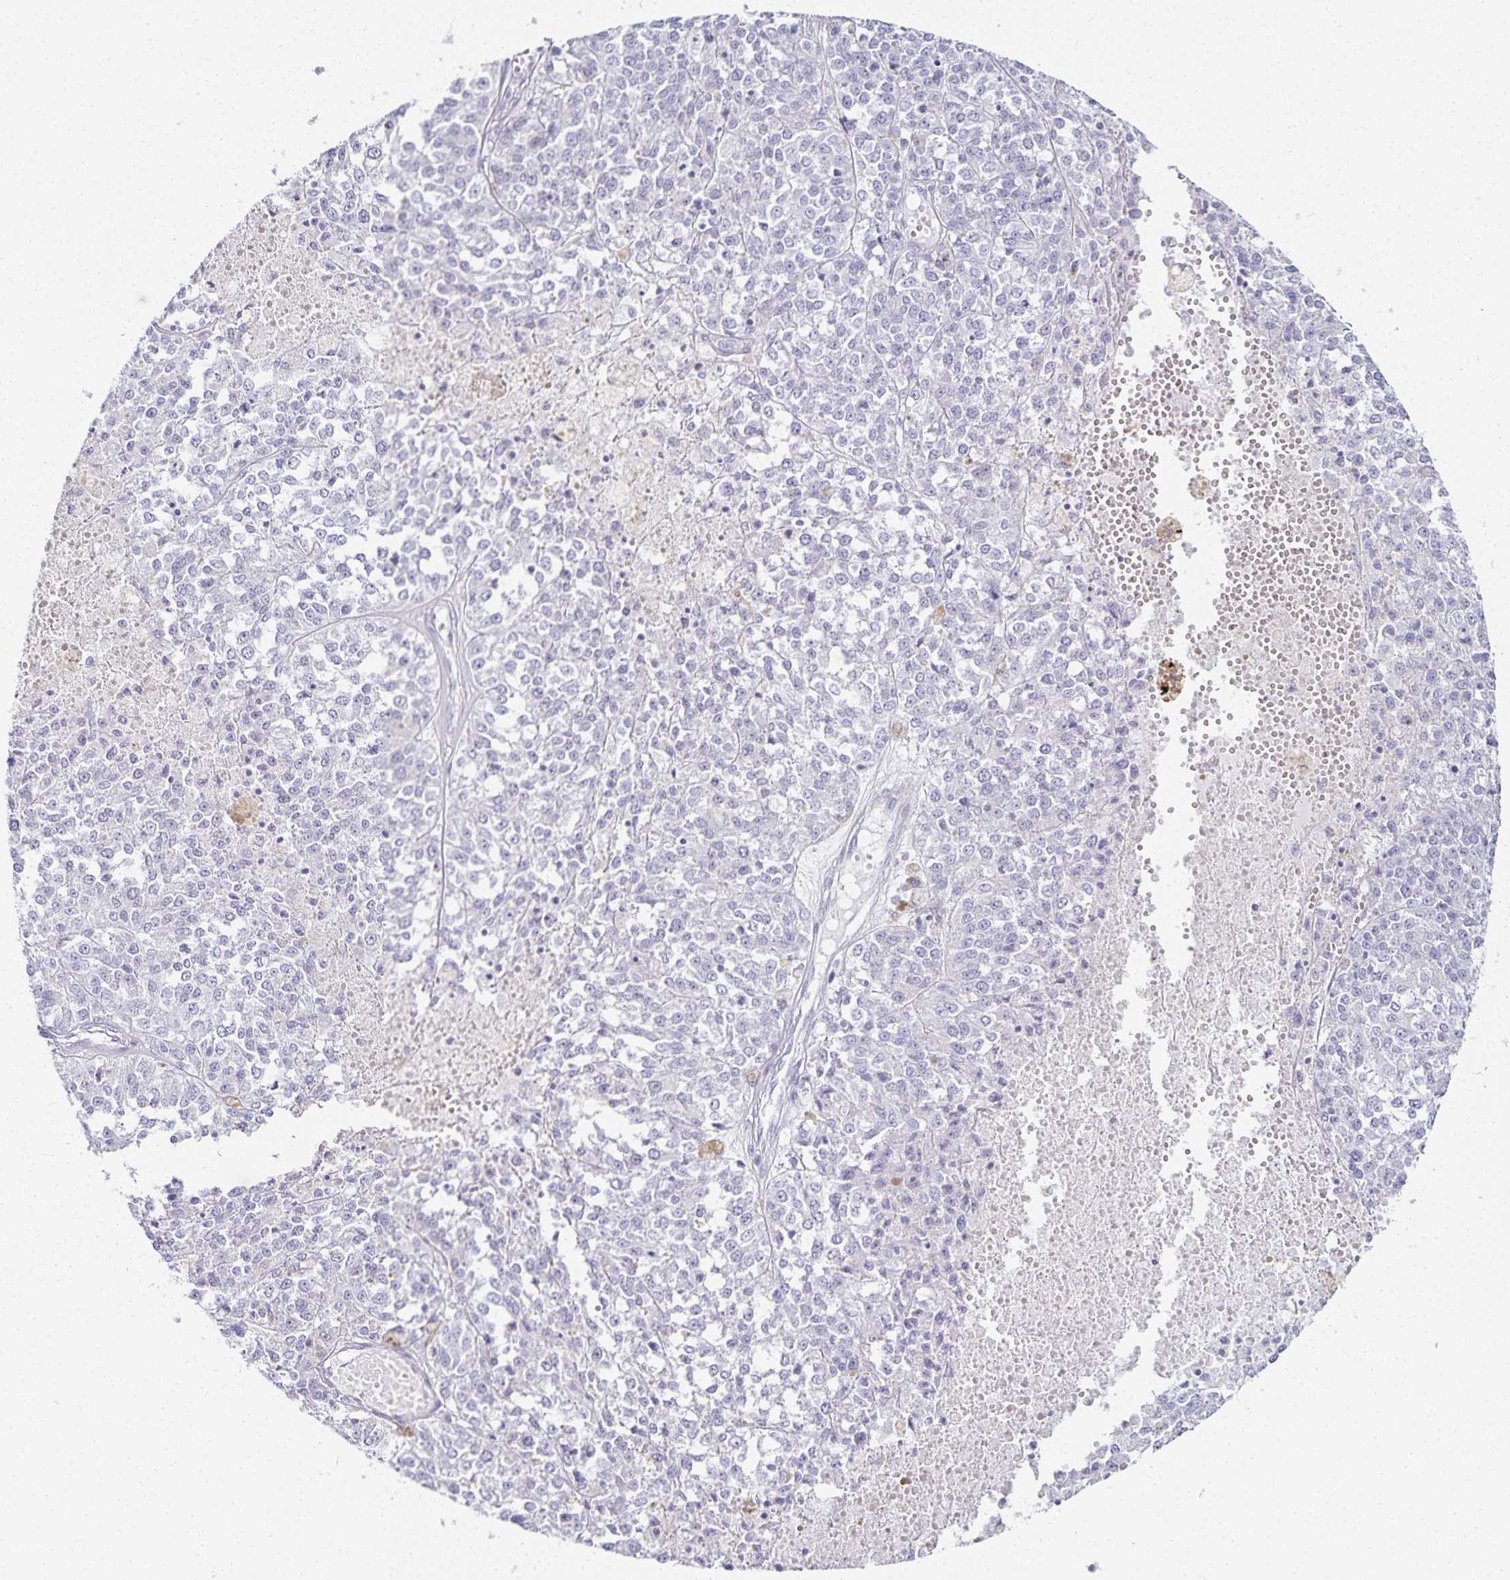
{"staining": {"intensity": "negative", "quantity": "none", "location": "none"}, "tissue": "melanoma", "cell_type": "Tumor cells", "image_type": "cancer", "snomed": [{"axis": "morphology", "description": "Malignant melanoma, Metastatic site"}, {"axis": "topography", "description": "Lymph node"}], "caption": "Tumor cells are negative for brown protein staining in melanoma. The staining is performed using DAB (3,3'-diaminobenzidine) brown chromogen with nuclei counter-stained in using hematoxylin.", "gene": "GP2", "patient": {"sex": "female", "age": 64}}